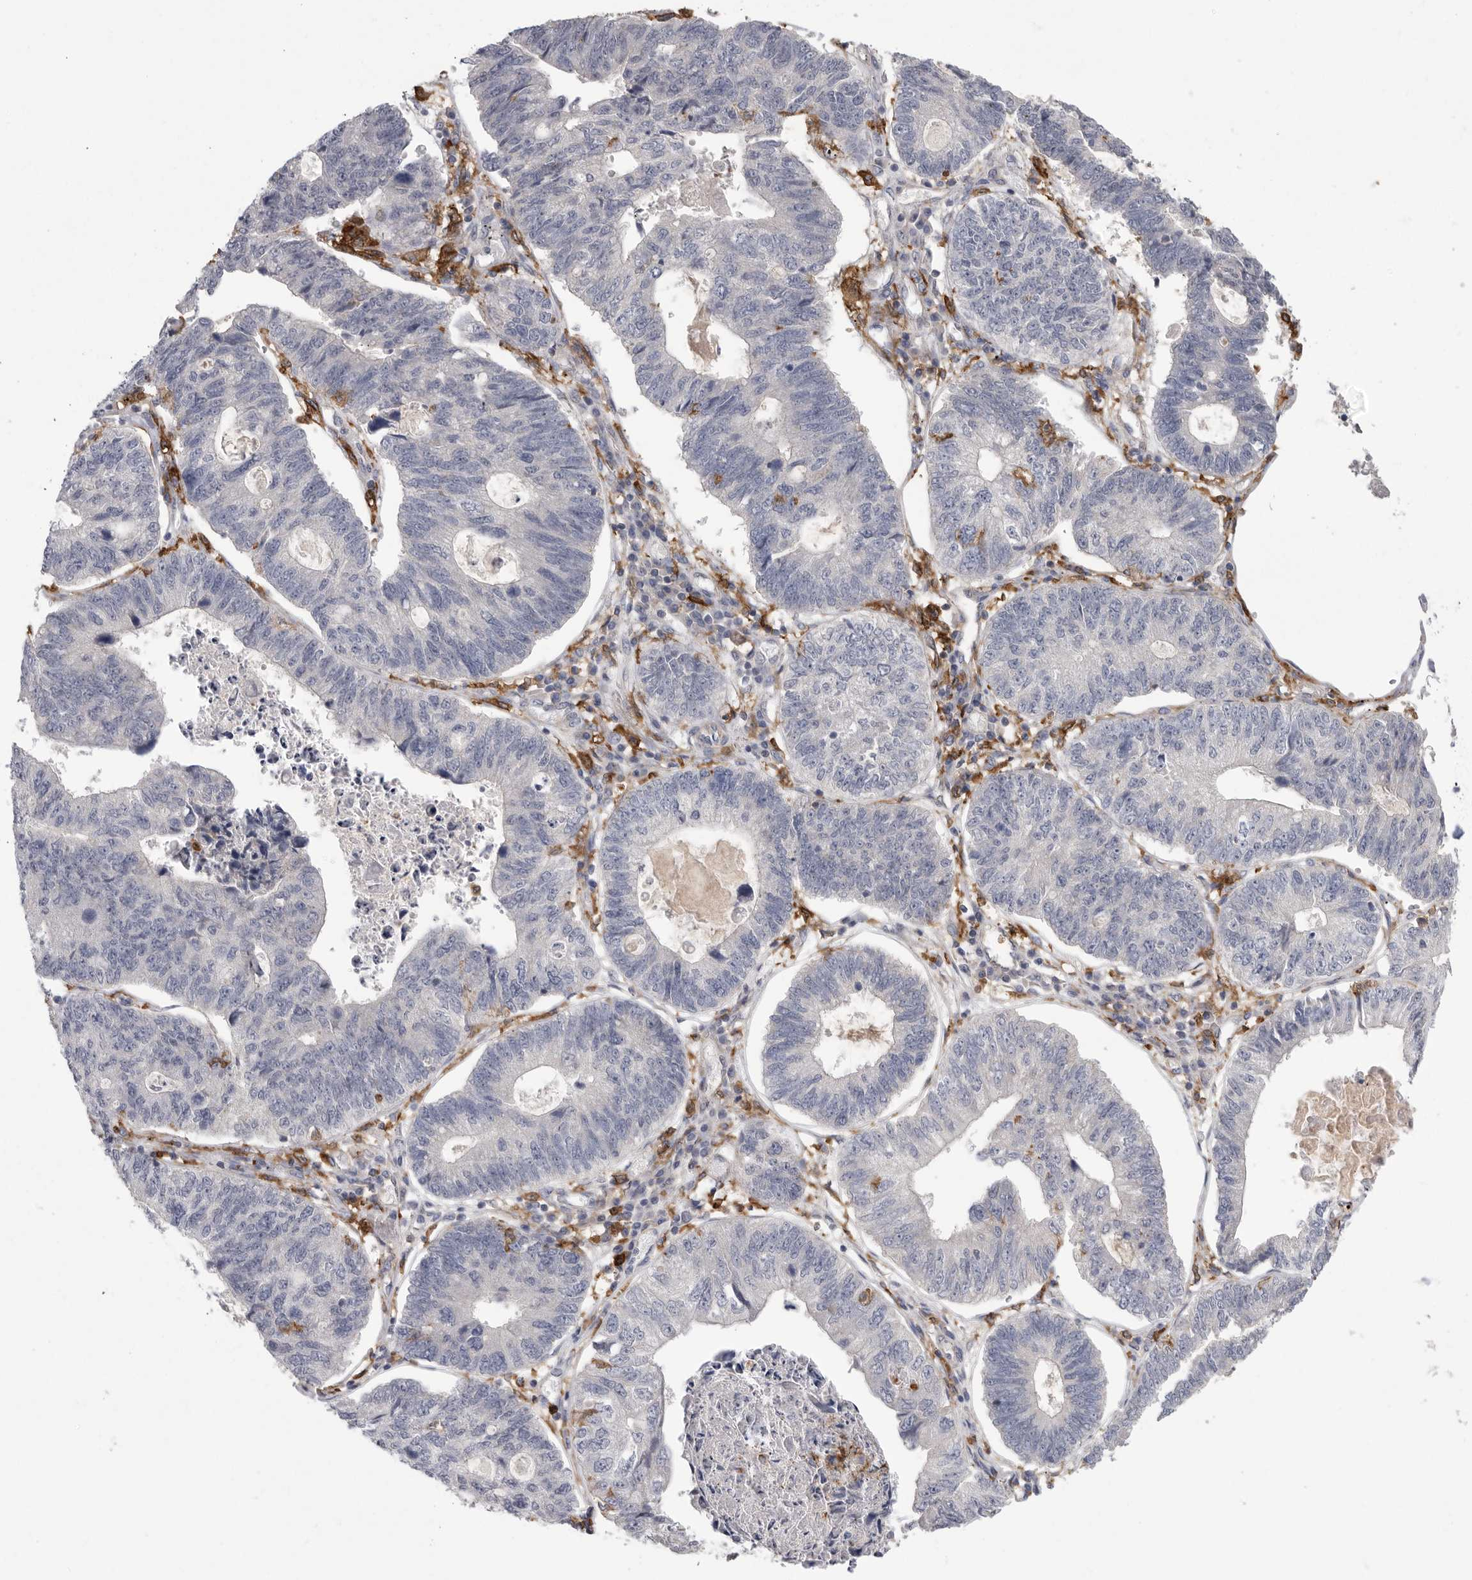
{"staining": {"intensity": "negative", "quantity": "none", "location": "none"}, "tissue": "stomach cancer", "cell_type": "Tumor cells", "image_type": "cancer", "snomed": [{"axis": "morphology", "description": "Adenocarcinoma, NOS"}, {"axis": "topography", "description": "Stomach"}], "caption": "Immunohistochemical staining of stomach cancer shows no significant expression in tumor cells.", "gene": "SIGLEC10", "patient": {"sex": "male", "age": 59}}